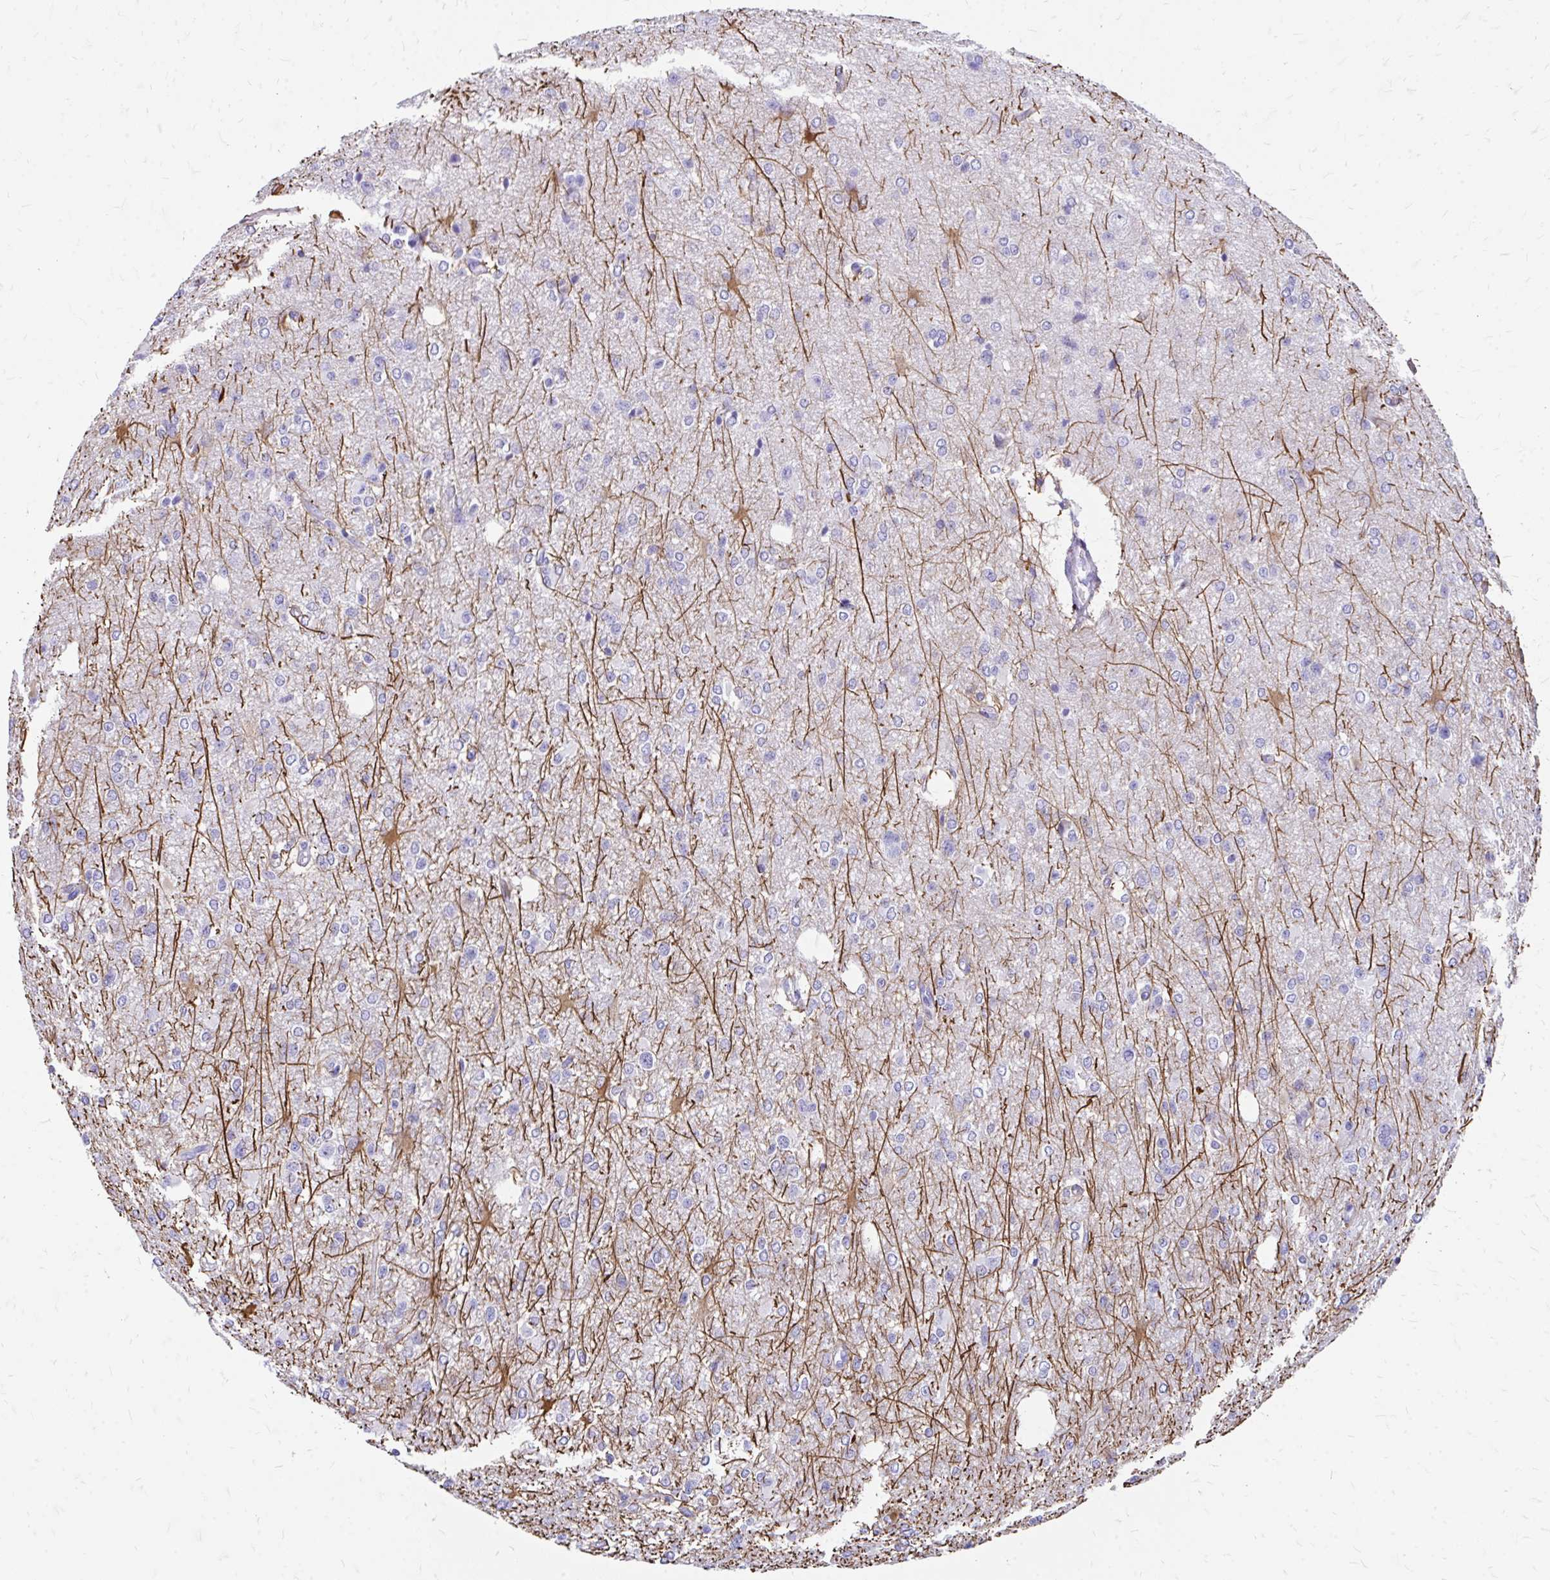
{"staining": {"intensity": "negative", "quantity": "none", "location": "none"}, "tissue": "glioma", "cell_type": "Tumor cells", "image_type": "cancer", "snomed": [{"axis": "morphology", "description": "Glioma, malignant, Low grade"}, {"axis": "topography", "description": "Brain"}], "caption": "This is a photomicrograph of IHC staining of glioma, which shows no expression in tumor cells.", "gene": "ZNF699", "patient": {"sex": "male", "age": 26}}